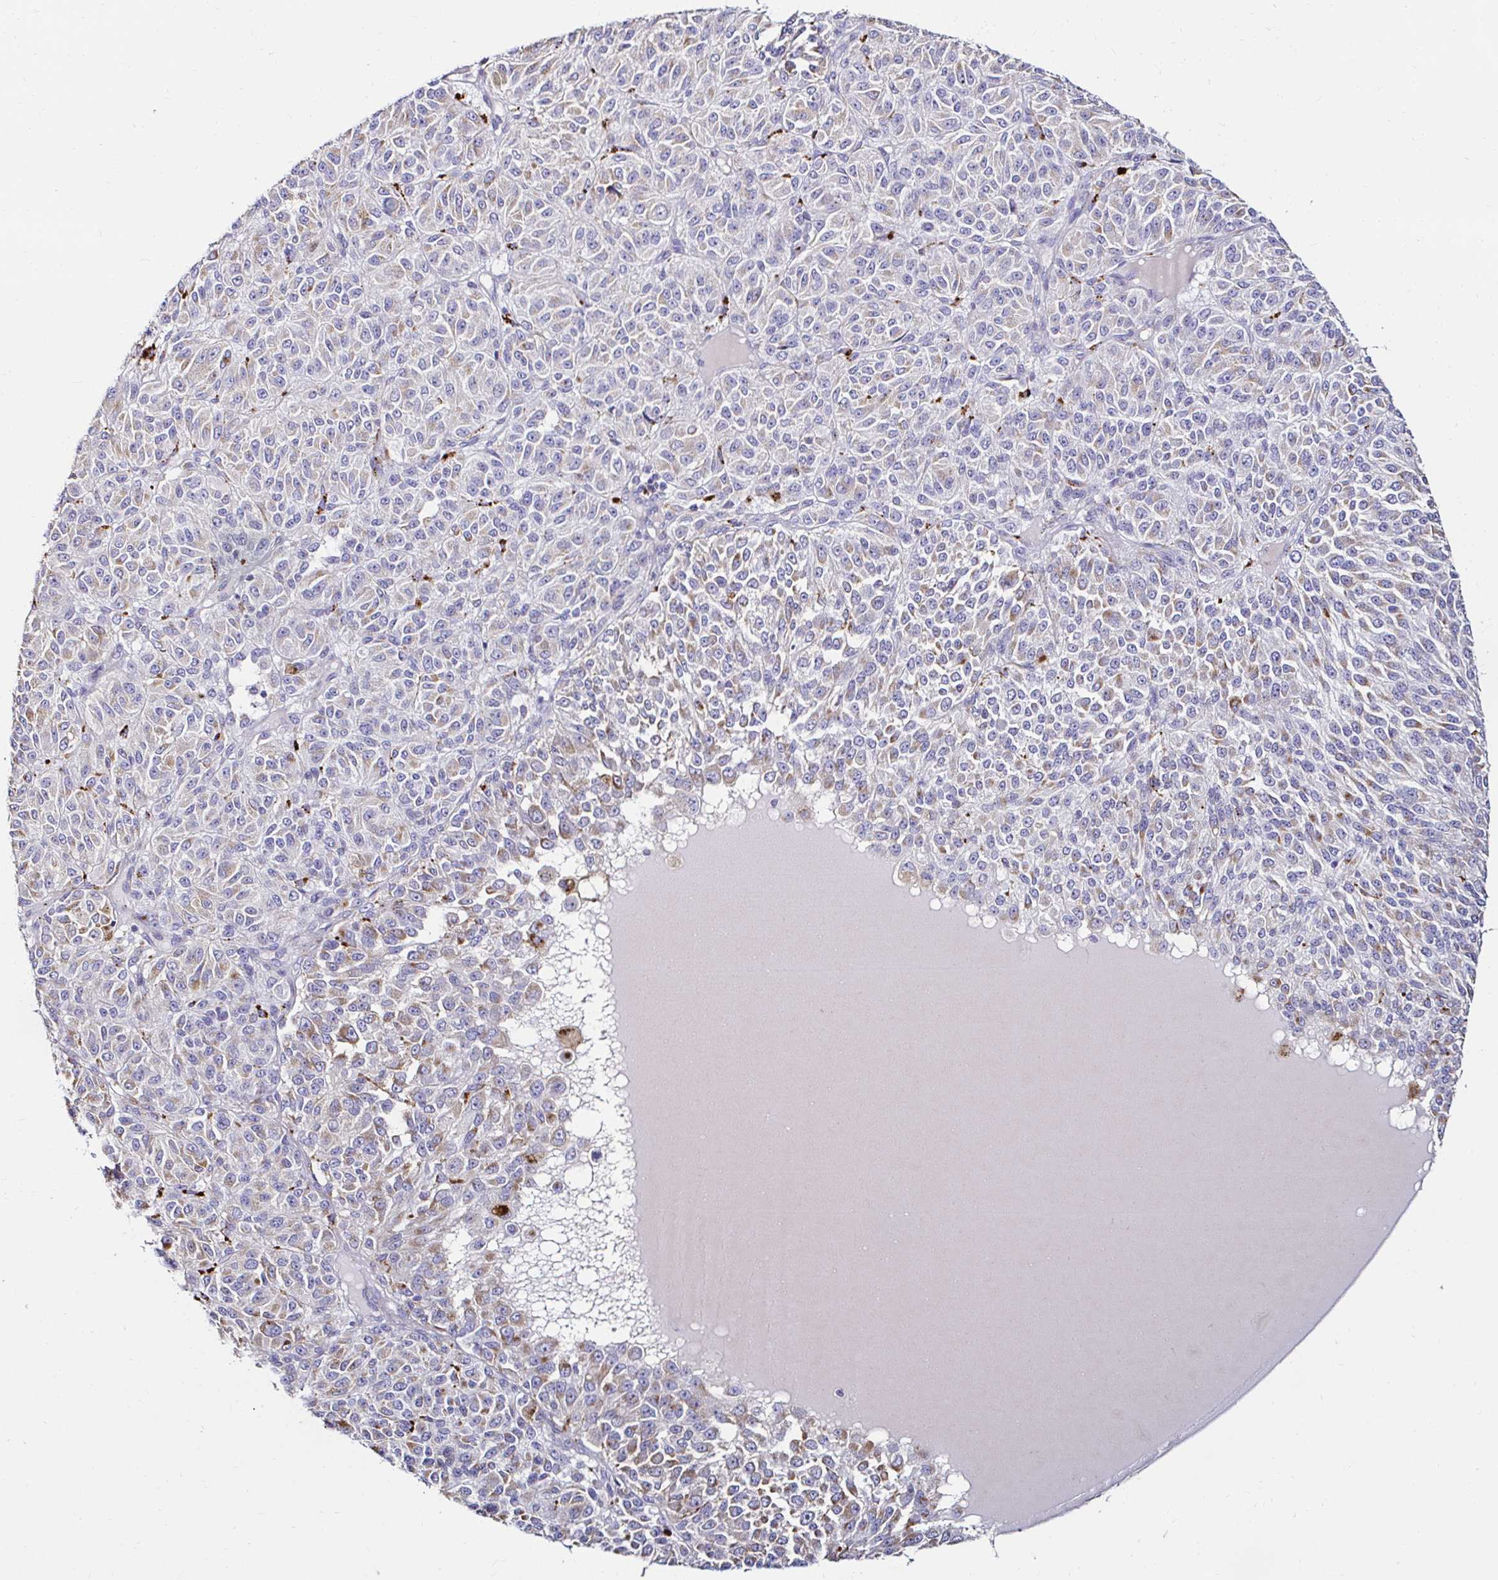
{"staining": {"intensity": "weak", "quantity": "<25%", "location": "cytoplasmic/membranous"}, "tissue": "melanoma", "cell_type": "Tumor cells", "image_type": "cancer", "snomed": [{"axis": "morphology", "description": "Malignant melanoma, Metastatic site"}, {"axis": "topography", "description": "Brain"}], "caption": "Immunohistochemical staining of malignant melanoma (metastatic site) demonstrates no significant expression in tumor cells.", "gene": "GALNS", "patient": {"sex": "female", "age": 56}}